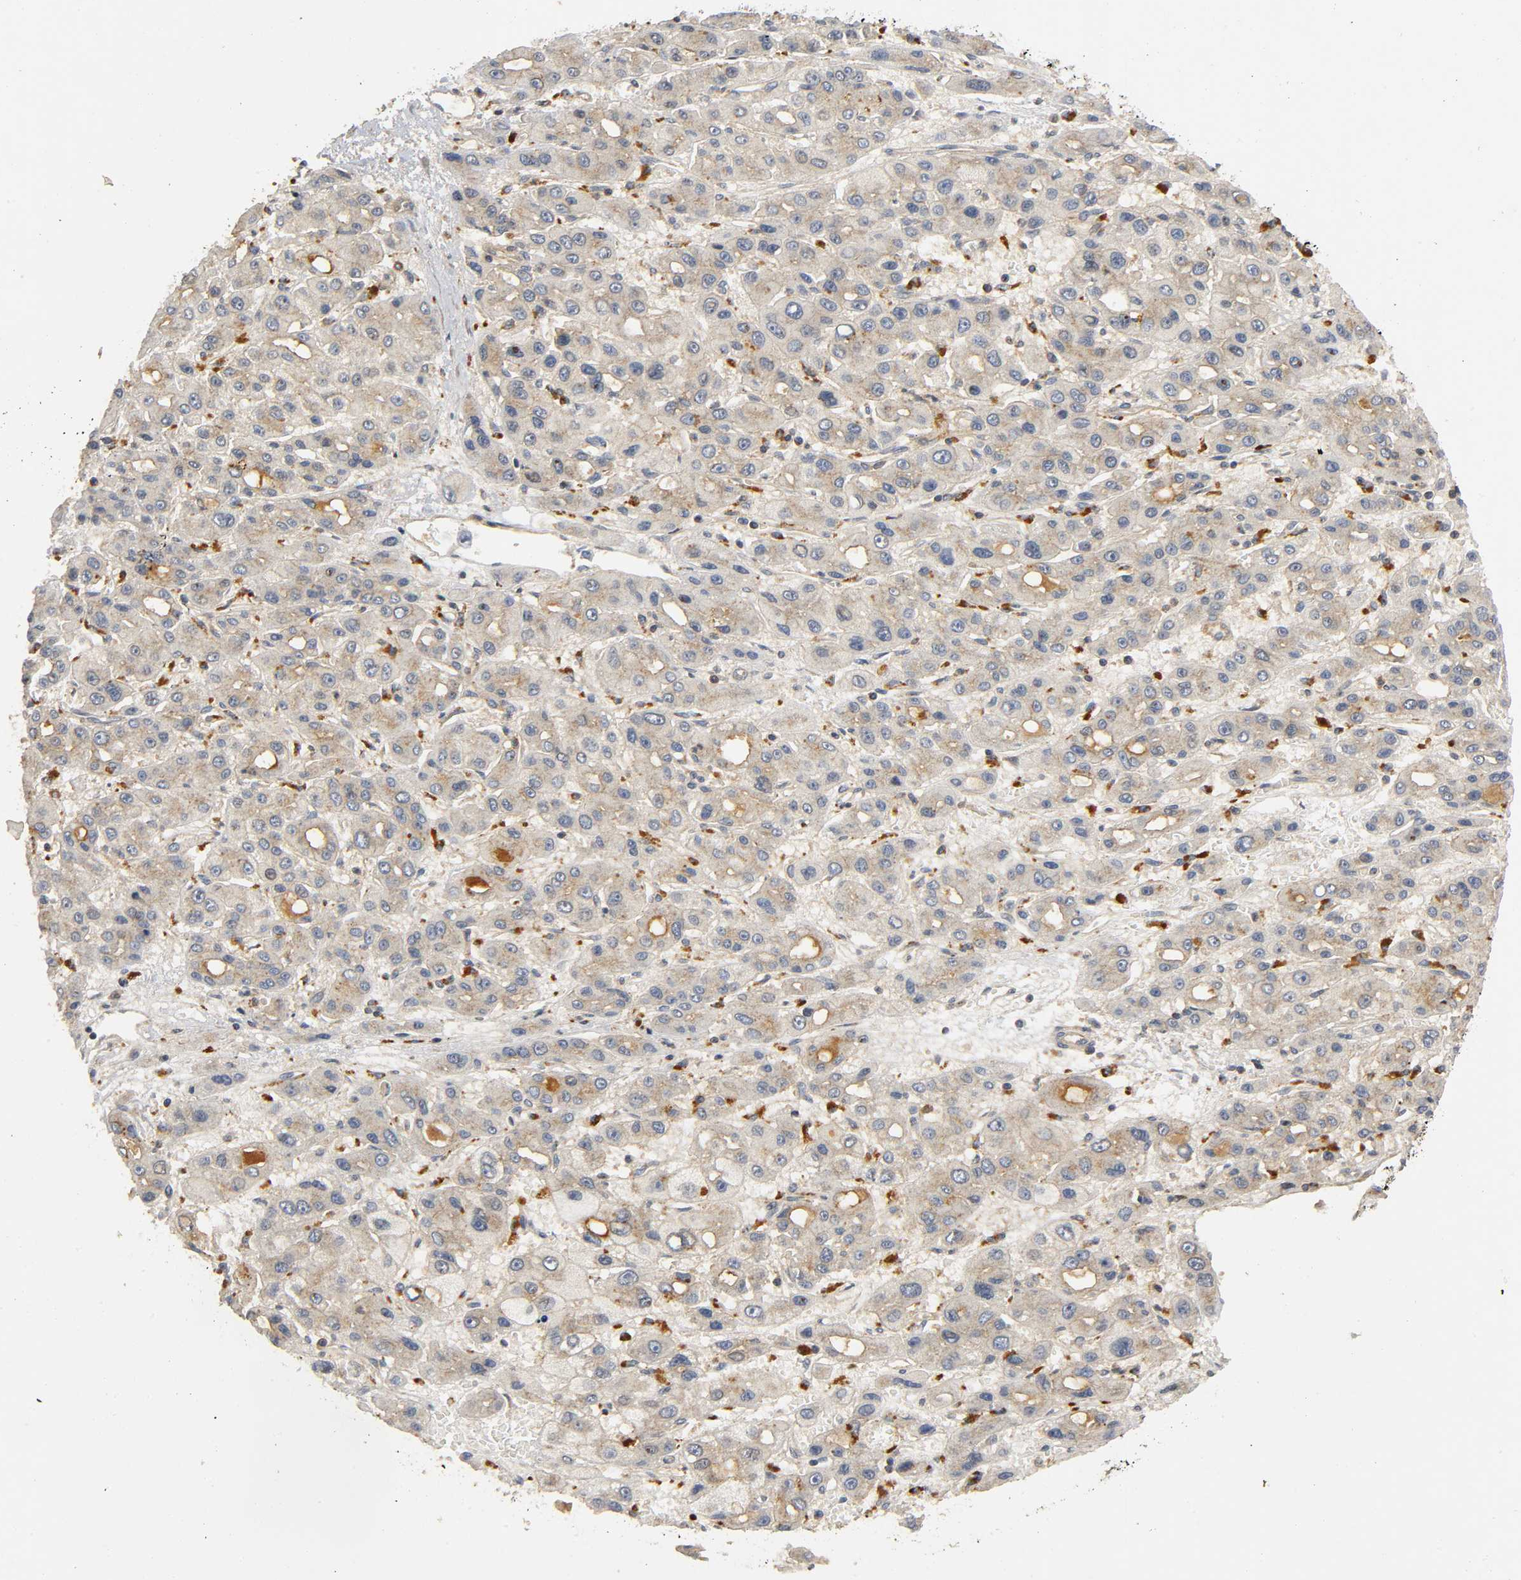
{"staining": {"intensity": "weak", "quantity": ">75%", "location": "cytoplasmic/membranous"}, "tissue": "liver cancer", "cell_type": "Tumor cells", "image_type": "cancer", "snomed": [{"axis": "morphology", "description": "Carcinoma, Hepatocellular, NOS"}, {"axis": "topography", "description": "Liver"}], "caption": "Immunohistochemistry (DAB (3,3'-diaminobenzidine)) staining of liver cancer (hepatocellular carcinoma) shows weak cytoplasmic/membranous protein staining in about >75% of tumor cells.", "gene": "IKBKB", "patient": {"sex": "male", "age": 55}}